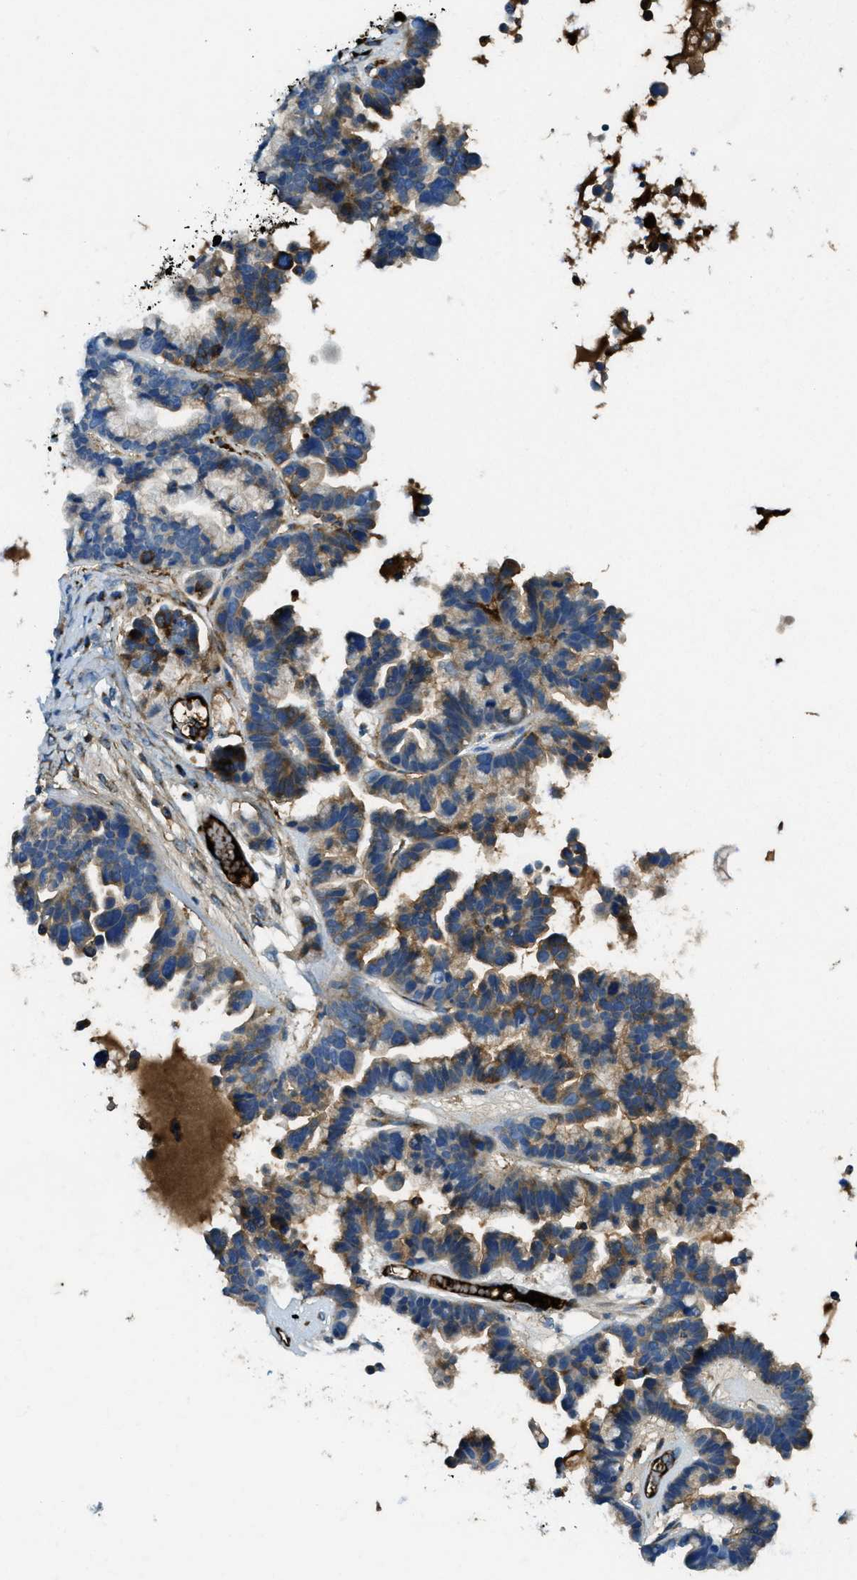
{"staining": {"intensity": "moderate", "quantity": "<25%", "location": "cytoplasmic/membranous"}, "tissue": "ovarian cancer", "cell_type": "Tumor cells", "image_type": "cancer", "snomed": [{"axis": "morphology", "description": "Cystadenocarcinoma, serous, NOS"}, {"axis": "topography", "description": "Ovary"}], "caption": "This is an image of IHC staining of ovarian cancer (serous cystadenocarcinoma), which shows moderate expression in the cytoplasmic/membranous of tumor cells.", "gene": "TRIM59", "patient": {"sex": "female", "age": 56}}